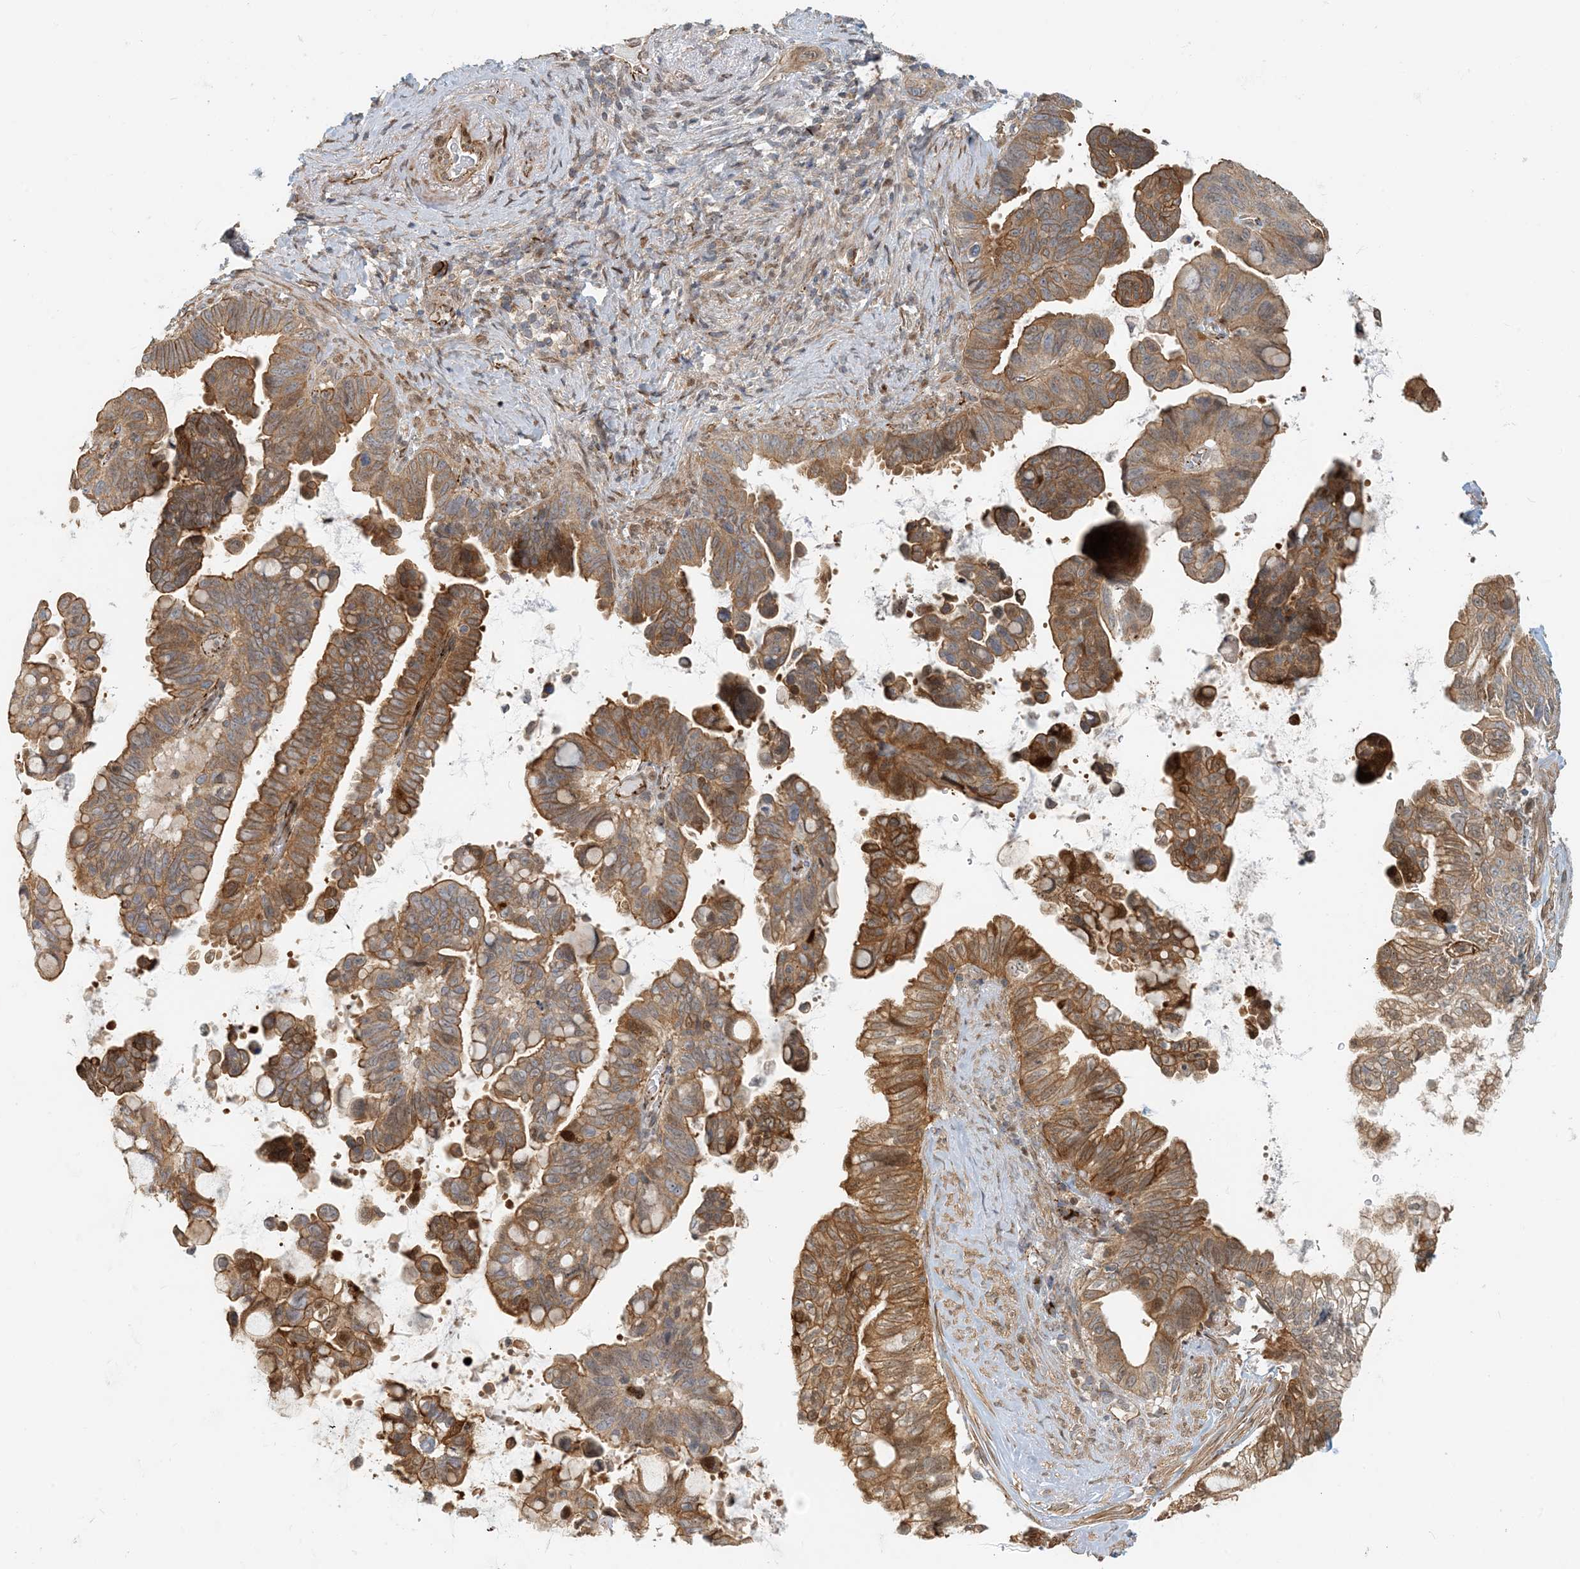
{"staining": {"intensity": "moderate", "quantity": ">75%", "location": "cytoplasmic/membranous"}, "tissue": "pancreatic cancer", "cell_type": "Tumor cells", "image_type": "cancer", "snomed": [{"axis": "morphology", "description": "Adenocarcinoma, NOS"}, {"axis": "topography", "description": "Pancreas"}], "caption": "Moderate cytoplasmic/membranous protein positivity is seen in about >75% of tumor cells in pancreatic cancer.", "gene": "MAPKBP1", "patient": {"sex": "female", "age": 72}}